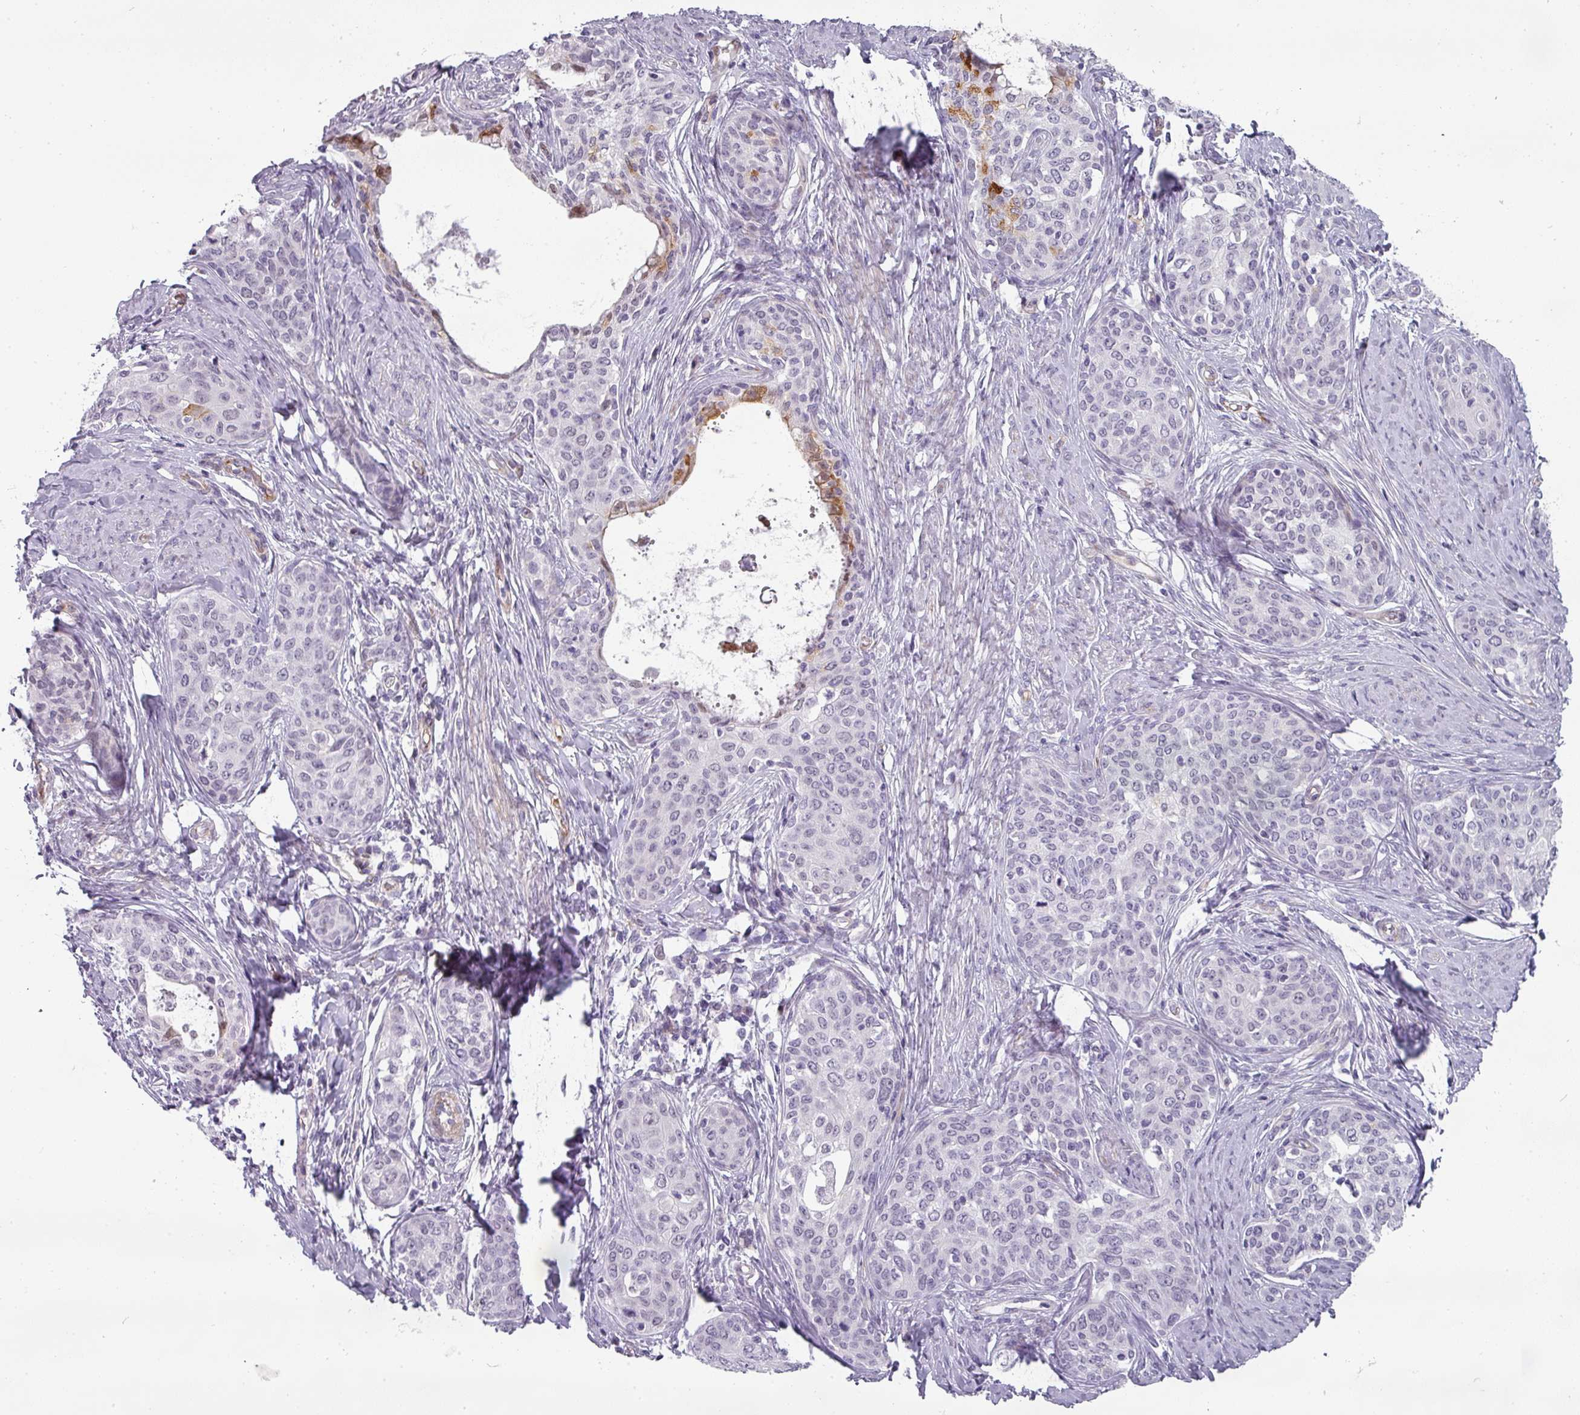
{"staining": {"intensity": "negative", "quantity": "none", "location": "none"}, "tissue": "cervical cancer", "cell_type": "Tumor cells", "image_type": "cancer", "snomed": [{"axis": "morphology", "description": "Squamous cell carcinoma, NOS"}, {"axis": "morphology", "description": "Adenocarcinoma, NOS"}, {"axis": "topography", "description": "Cervix"}], "caption": "This is an immunohistochemistry (IHC) image of cervical cancer (squamous cell carcinoma). There is no expression in tumor cells.", "gene": "CHRDL1", "patient": {"sex": "female", "age": 52}}